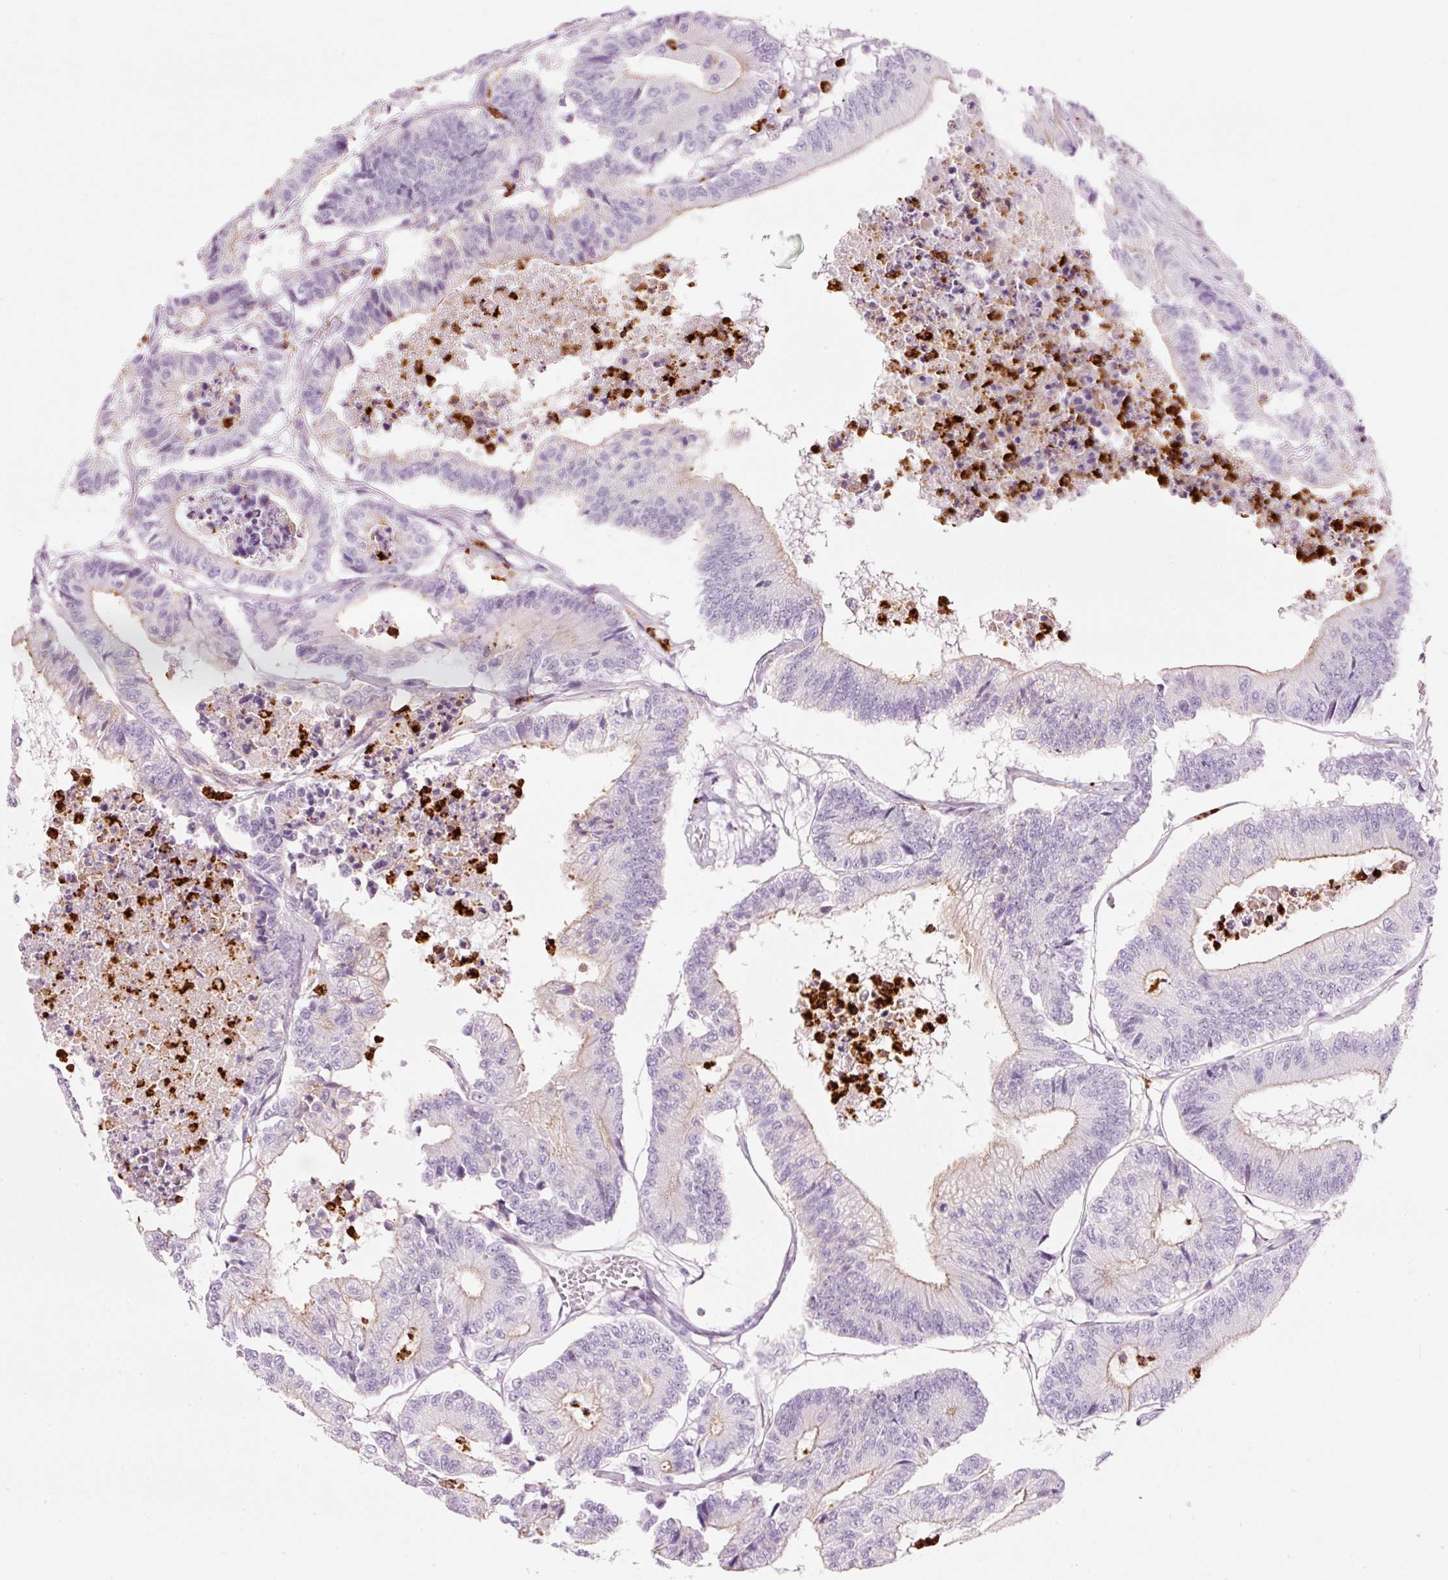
{"staining": {"intensity": "negative", "quantity": "none", "location": "none"}, "tissue": "colorectal cancer", "cell_type": "Tumor cells", "image_type": "cancer", "snomed": [{"axis": "morphology", "description": "Adenocarcinoma, NOS"}, {"axis": "topography", "description": "Colon"}], "caption": "Micrograph shows no significant protein expression in tumor cells of adenocarcinoma (colorectal).", "gene": "MAP3K3", "patient": {"sex": "female", "age": 84}}